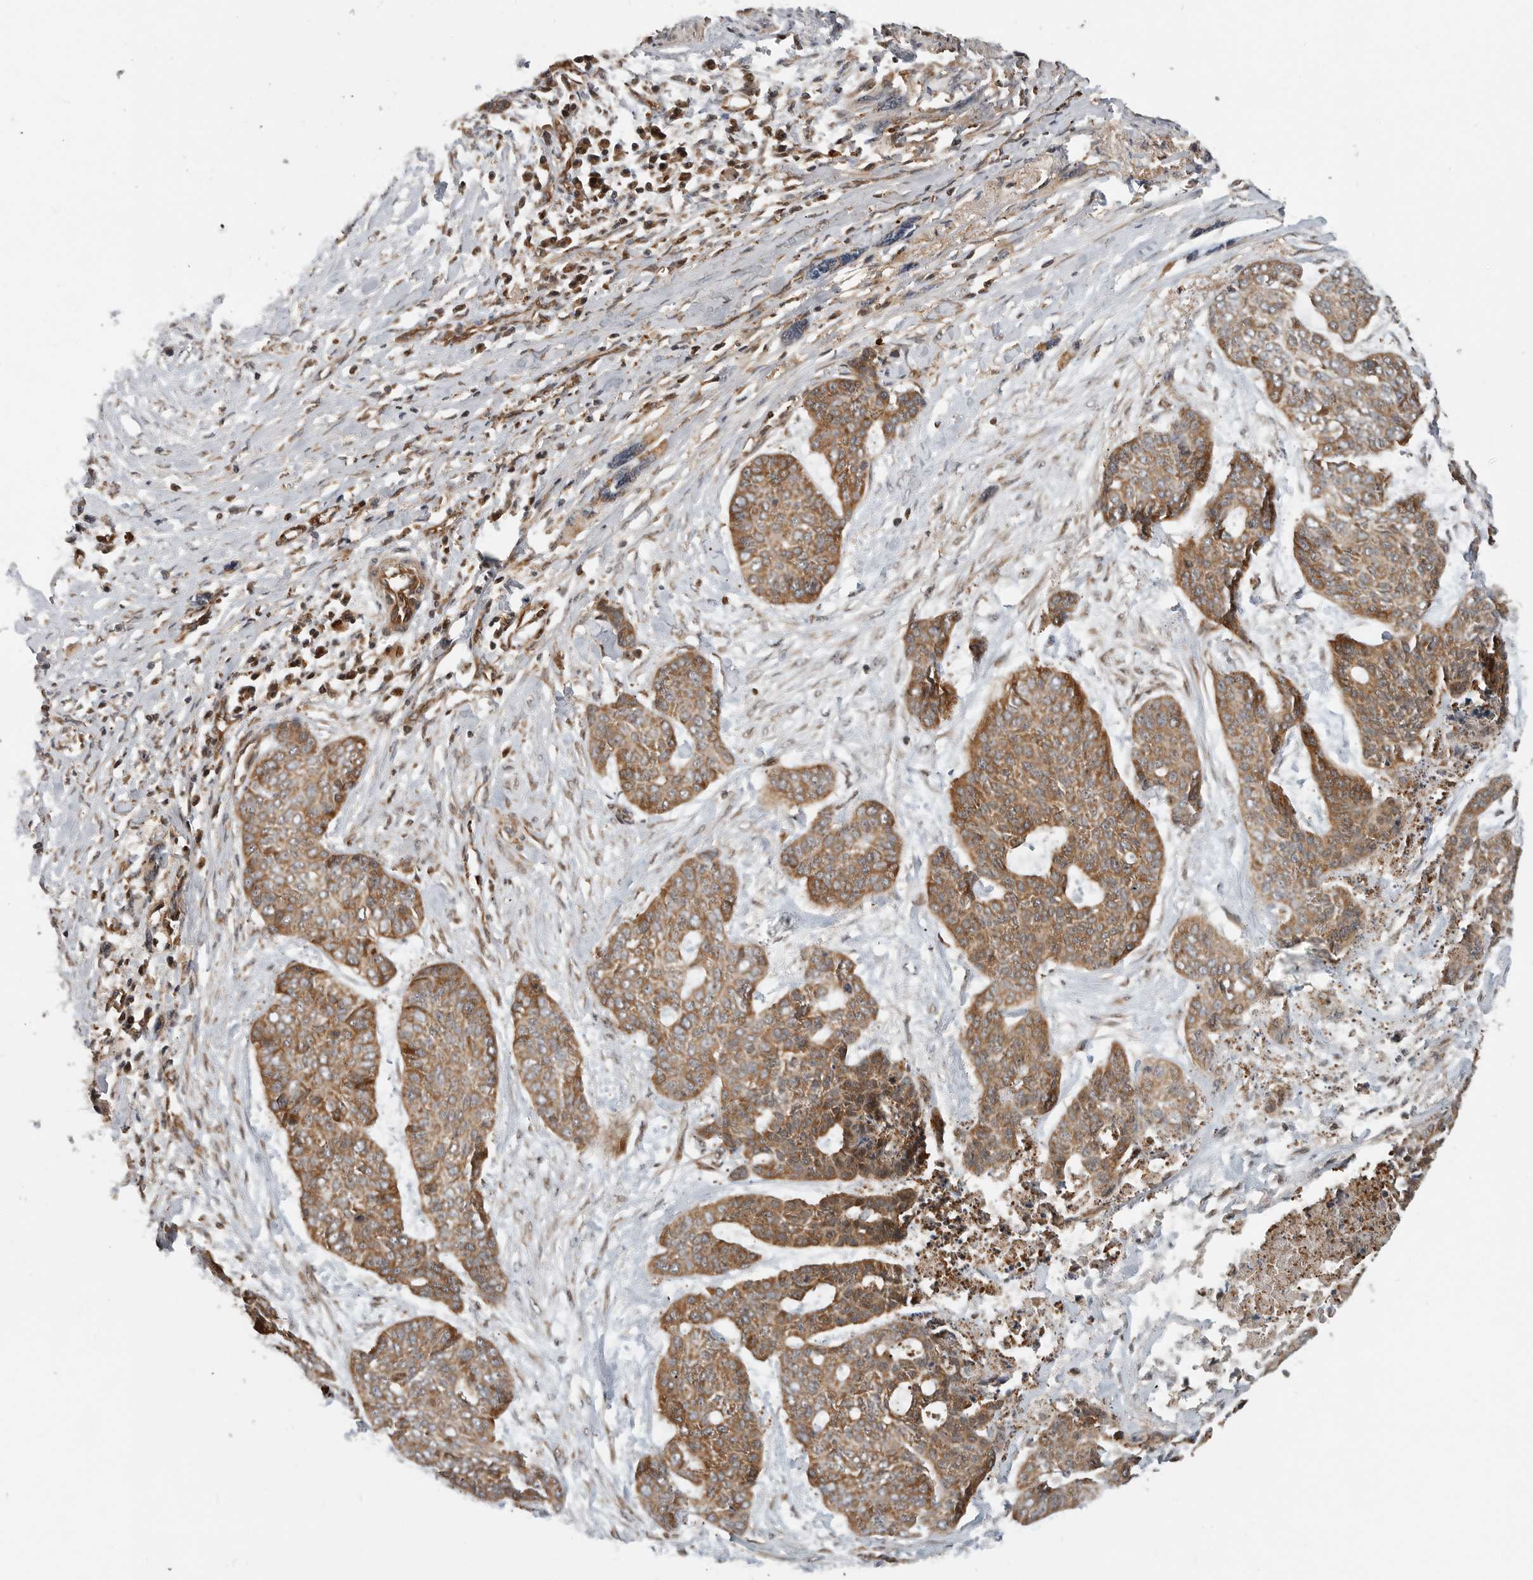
{"staining": {"intensity": "moderate", "quantity": ">75%", "location": "cytoplasmic/membranous"}, "tissue": "skin cancer", "cell_type": "Tumor cells", "image_type": "cancer", "snomed": [{"axis": "morphology", "description": "Basal cell carcinoma"}, {"axis": "topography", "description": "Skin"}], "caption": "Immunohistochemical staining of skin cancer (basal cell carcinoma) displays moderate cytoplasmic/membranous protein positivity in about >75% of tumor cells. (brown staining indicates protein expression, while blue staining denotes nuclei).", "gene": "STRAP", "patient": {"sex": "female", "age": 64}}